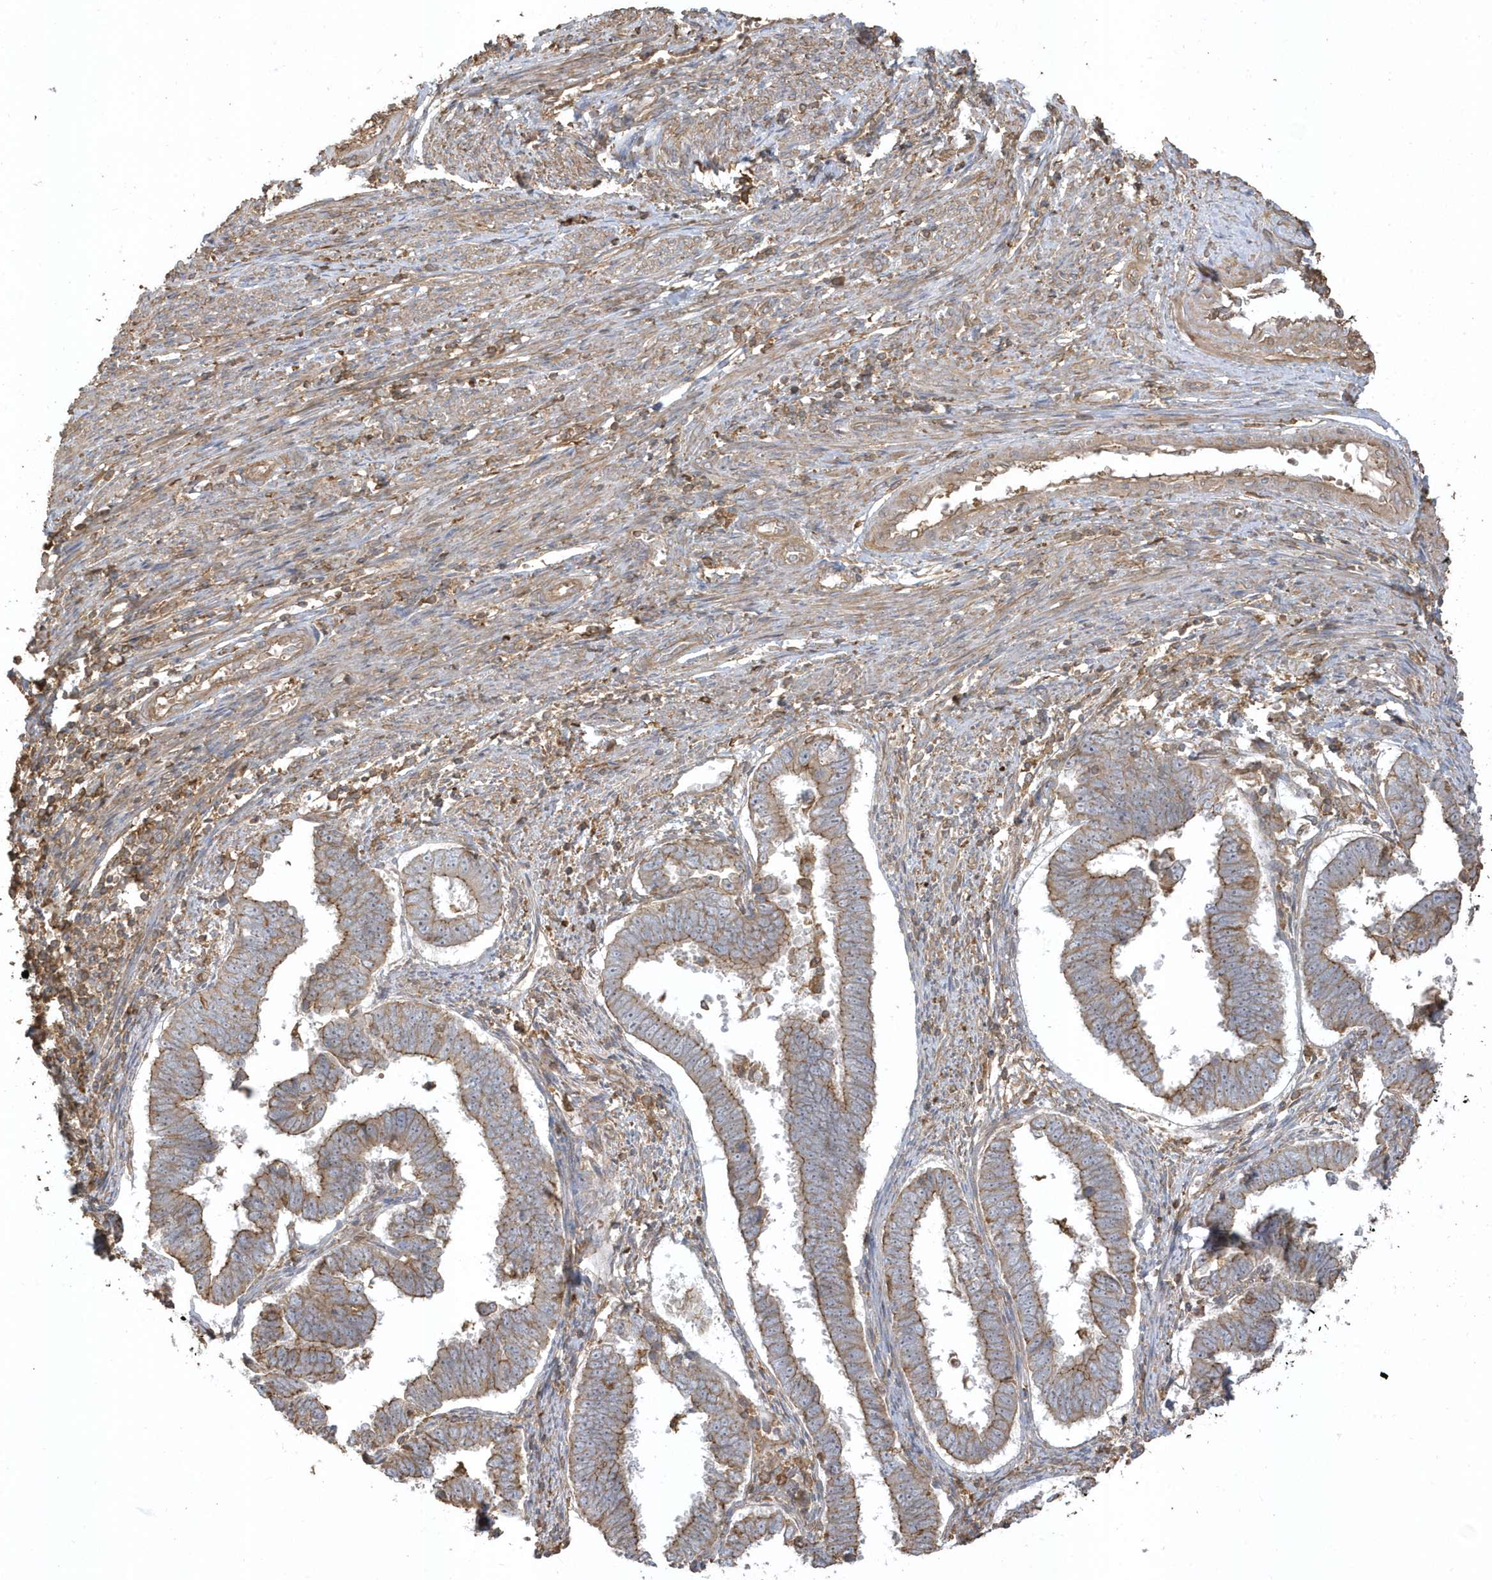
{"staining": {"intensity": "moderate", "quantity": ">75%", "location": "cytoplasmic/membranous"}, "tissue": "endometrial cancer", "cell_type": "Tumor cells", "image_type": "cancer", "snomed": [{"axis": "morphology", "description": "Adenocarcinoma, NOS"}, {"axis": "topography", "description": "Endometrium"}], "caption": "About >75% of tumor cells in endometrial adenocarcinoma reveal moderate cytoplasmic/membranous protein expression as visualized by brown immunohistochemical staining.", "gene": "ZBTB8A", "patient": {"sex": "female", "age": 75}}